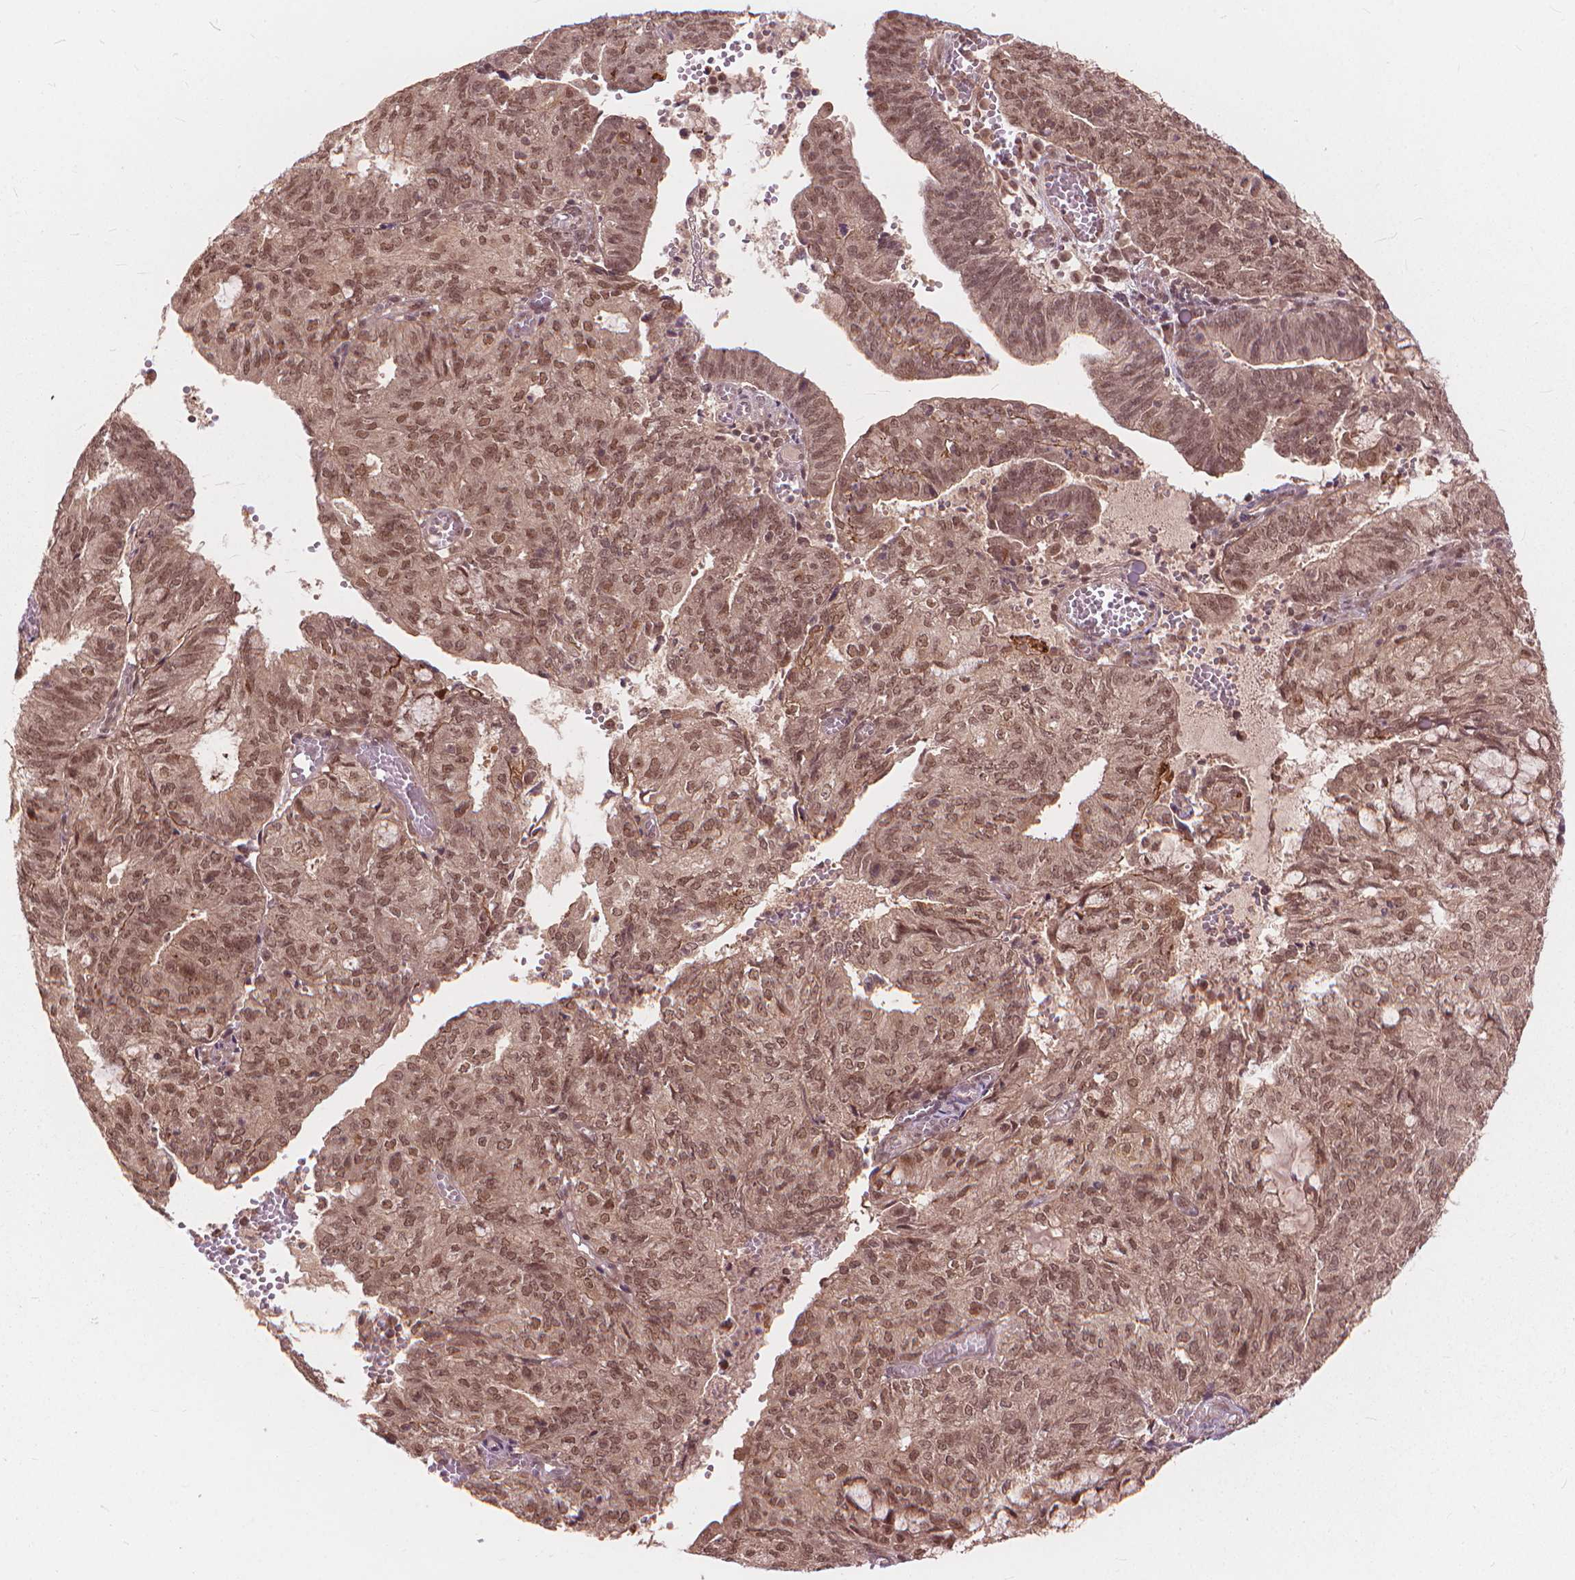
{"staining": {"intensity": "moderate", "quantity": "25%-75%", "location": "nuclear"}, "tissue": "endometrial cancer", "cell_type": "Tumor cells", "image_type": "cancer", "snomed": [{"axis": "morphology", "description": "Adenocarcinoma, NOS"}, {"axis": "topography", "description": "Endometrium"}], "caption": "Immunohistochemistry histopathology image of endometrial cancer stained for a protein (brown), which exhibits medium levels of moderate nuclear expression in about 25%-75% of tumor cells.", "gene": "SSU72", "patient": {"sex": "female", "age": 82}}